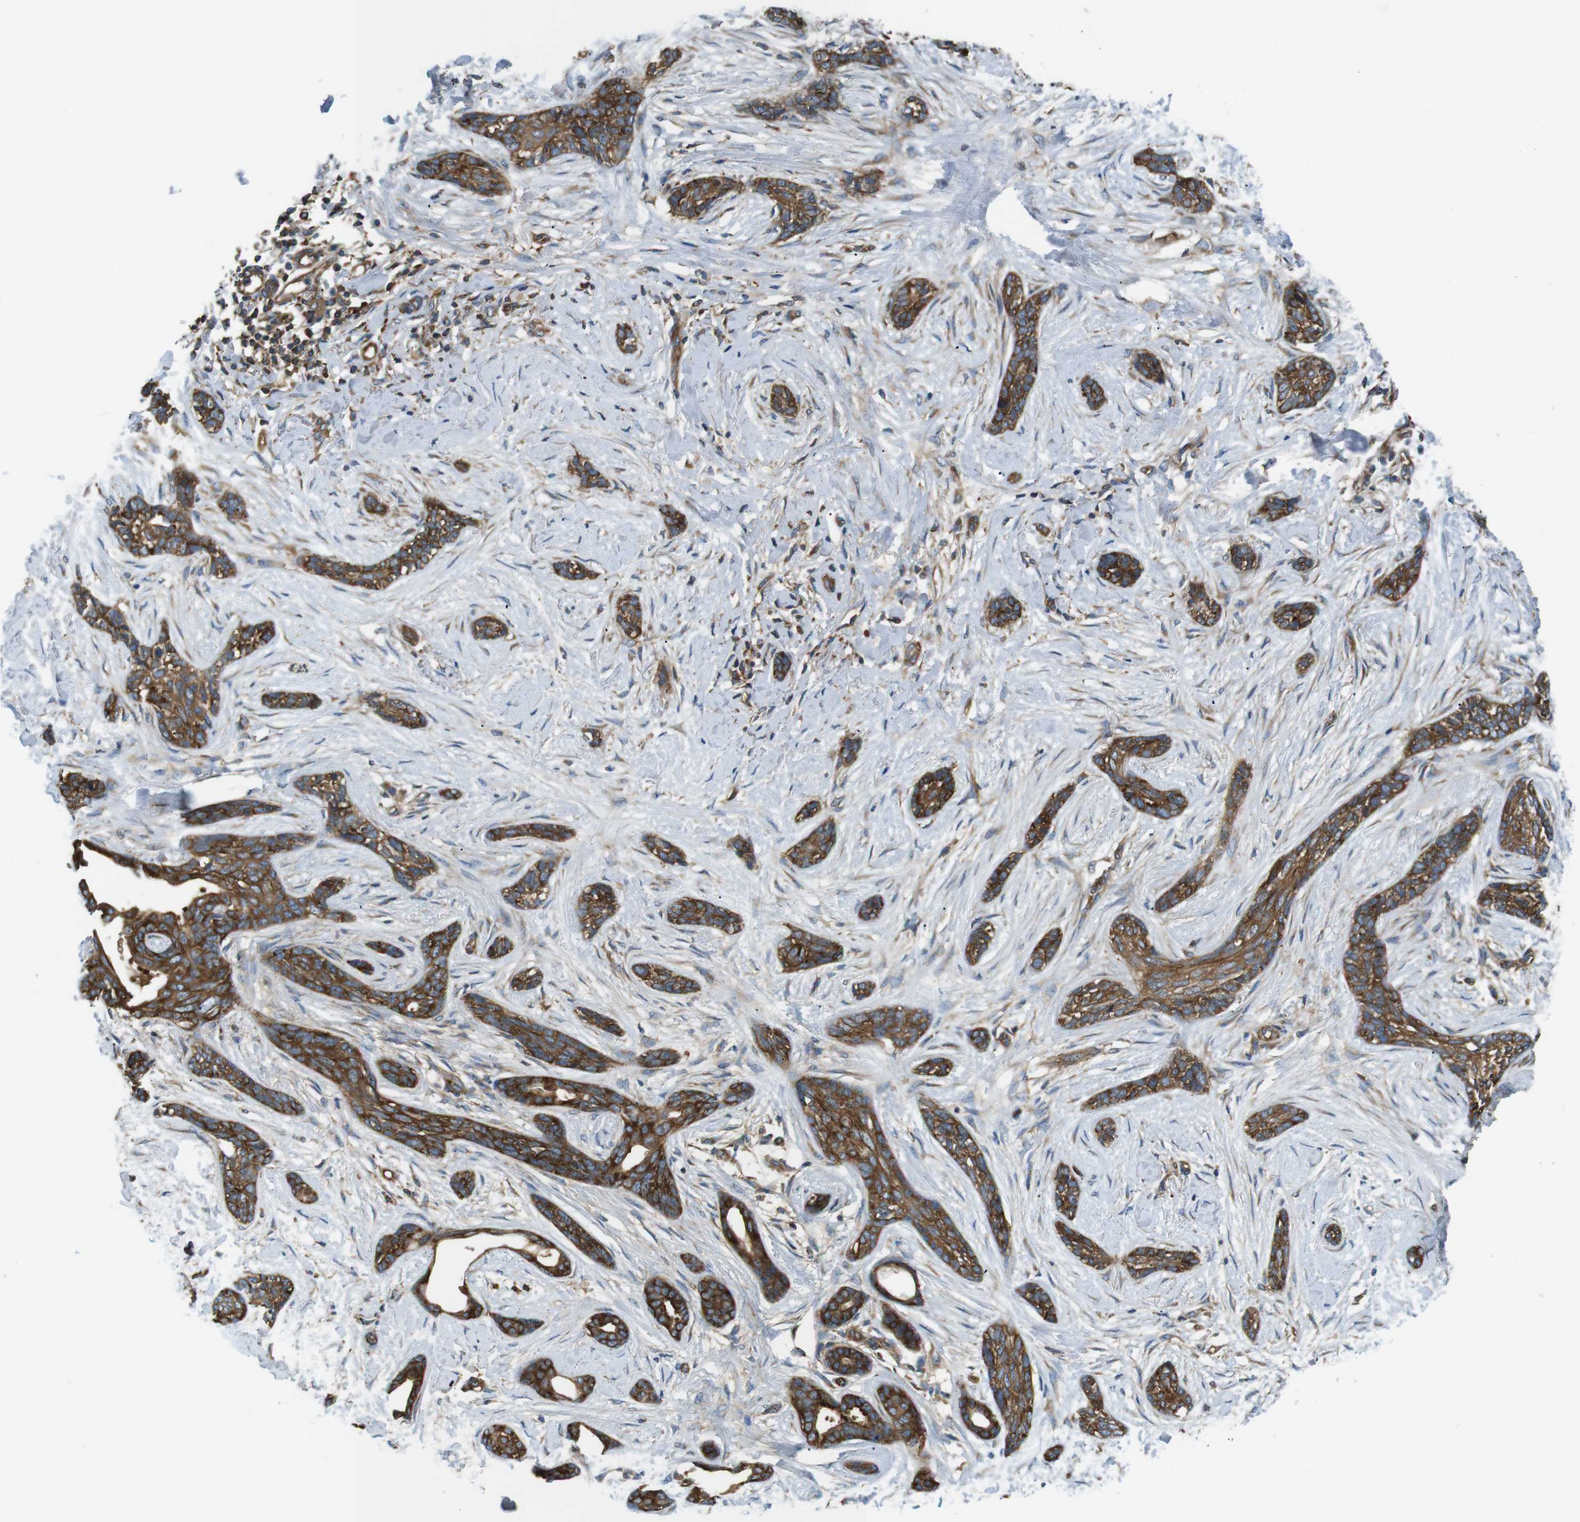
{"staining": {"intensity": "strong", "quantity": ">75%", "location": "cytoplasmic/membranous"}, "tissue": "skin cancer", "cell_type": "Tumor cells", "image_type": "cancer", "snomed": [{"axis": "morphology", "description": "Basal cell carcinoma"}, {"axis": "morphology", "description": "Adnexal tumor, benign"}, {"axis": "topography", "description": "Skin"}], "caption": "Immunohistochemical staining of skin cancer (basal cell carcinoma) demonstrates high levels of strong cytoplasmic/membranous protein positivity in approximately >75% of tumor cells.", "gene": "TSC1", "patient": {"sex": "female", "age": 42}}